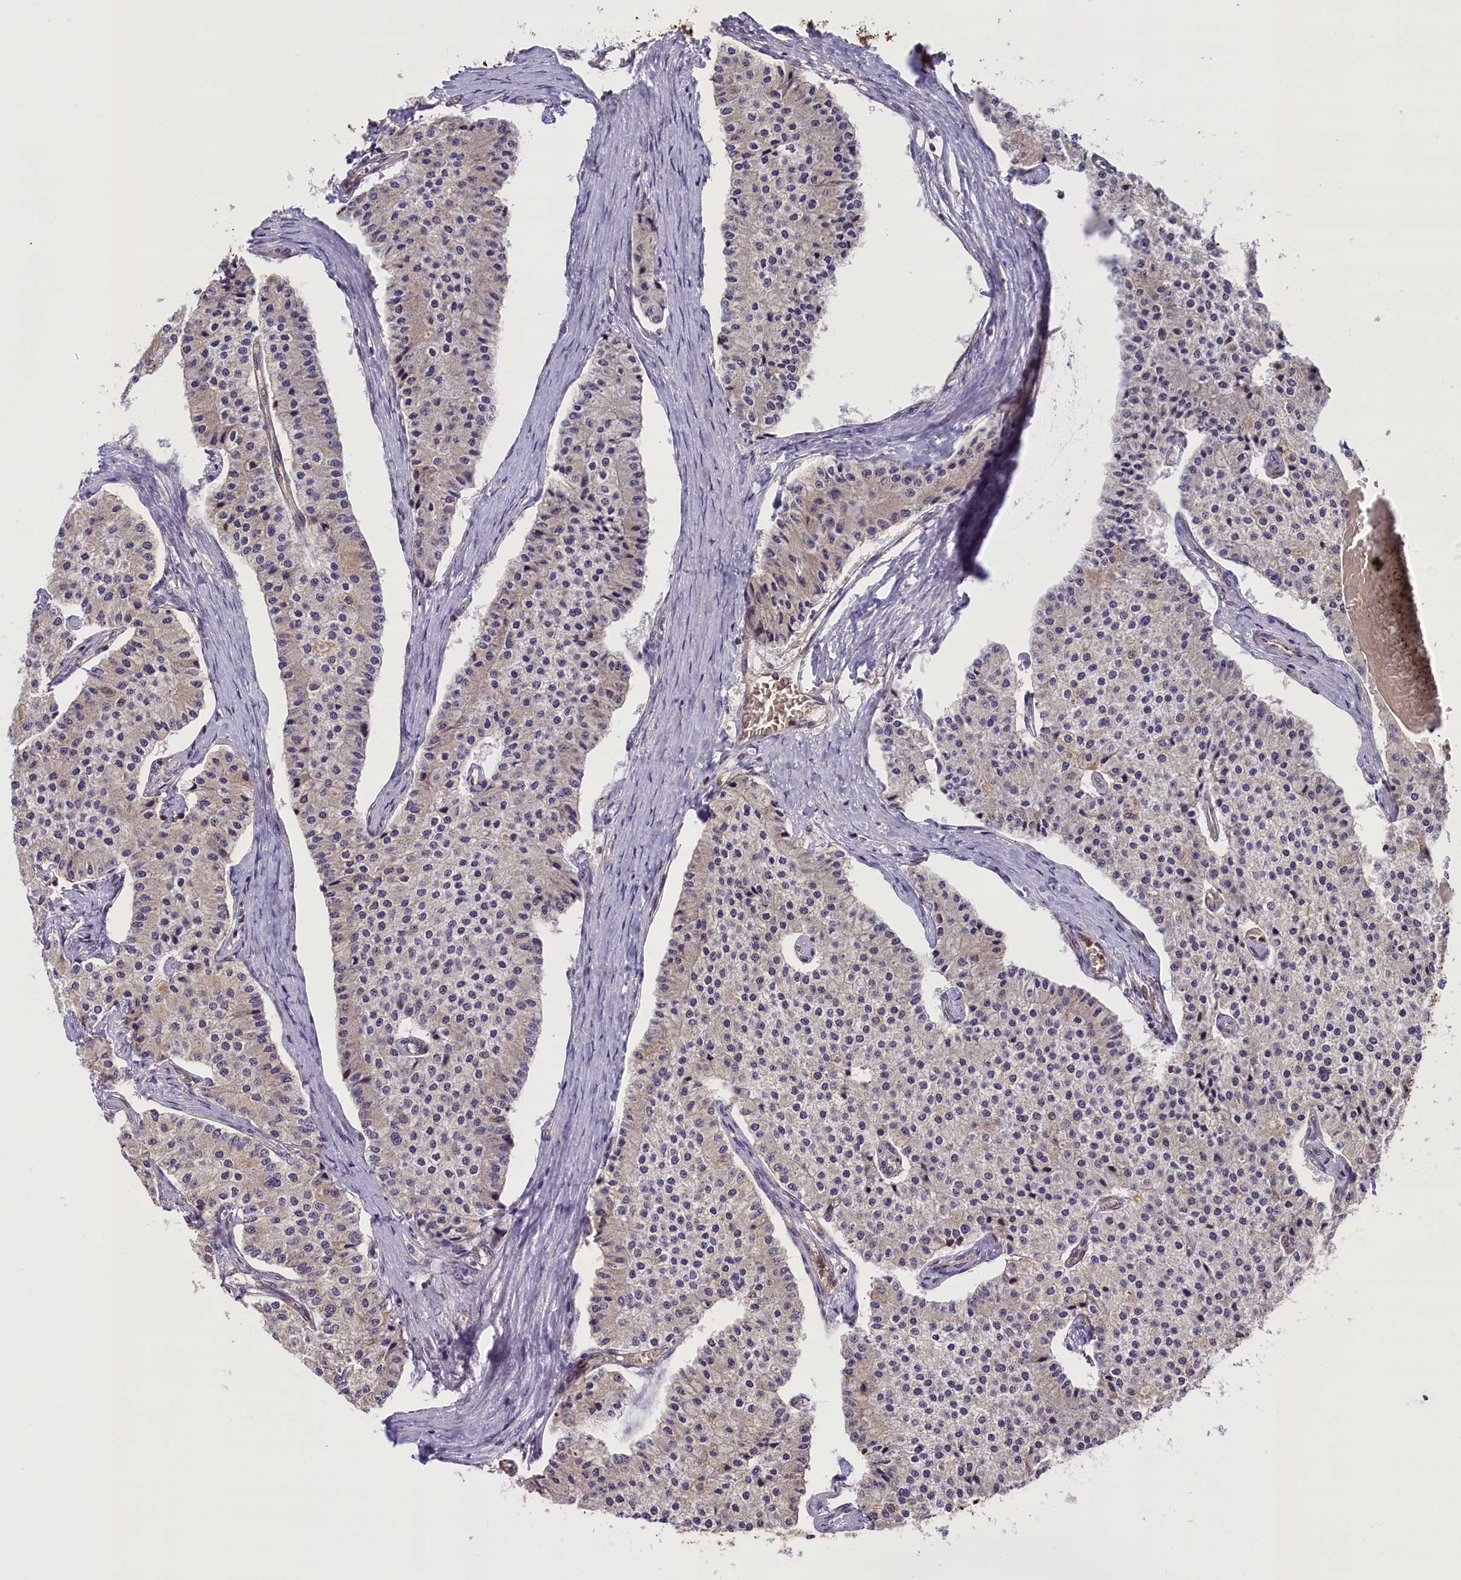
{"staining": {"intensity": "weak", "quantity": "25%-75%", "location": "cytoplasmic/membranous"}, "tissue": "carcinoid", "cell_type": "Tumor cells", "image_type": "cancer", "snomed": [{"axis": "morphology", "description": "Carcinoid, malignant, NOS"}, {"axis": "topography", "description": "Colon"}], "caption": "Human carcinoid stained with a protein marker displays weak staining in tumor cells.", "gene": "CARD8", "patient": {"sex": "female", "age": 52}}